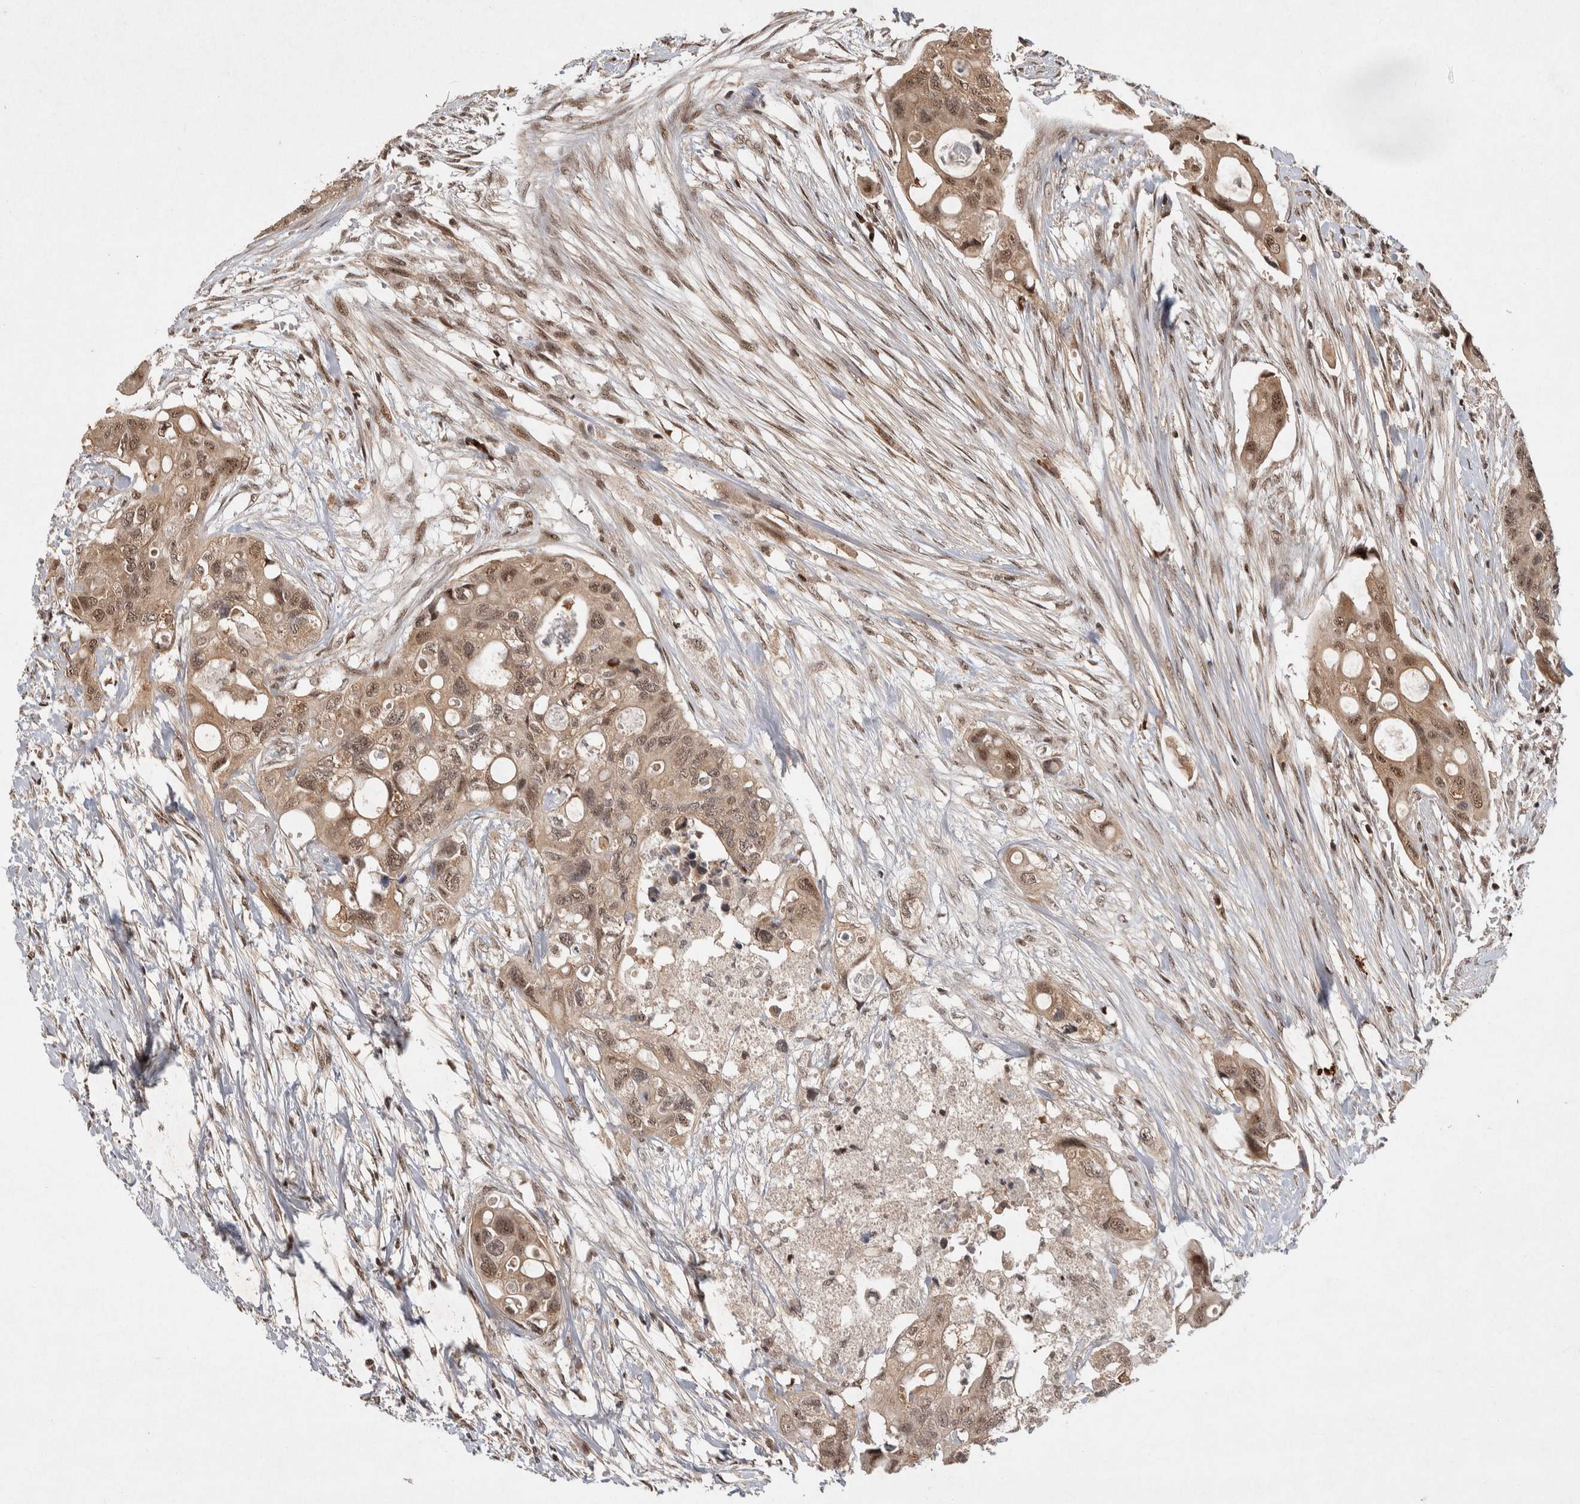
{"staining": {"intensity": "weak", "quantity": ">75%", "location": "cytoplasmic/membranous,nuclear"}, "tissue": "colorectal cancer", "cell_type": "Tumor cells", "image_type": "cancer", "snomed": [{"axis": "morphology", "description": "Adenocarcinoma, NOS"}, {"axis": "topography", "description": "Colon"}], "caption": "Colorectal adenocarcinoma stained for a protein (brown) exhibits weak cytoplasmic/membranous and nuclear positive staining in approximately >75% of tumor cells.", "gene": "TOR1B", "patient": {"sex": "female", "age": 57}}